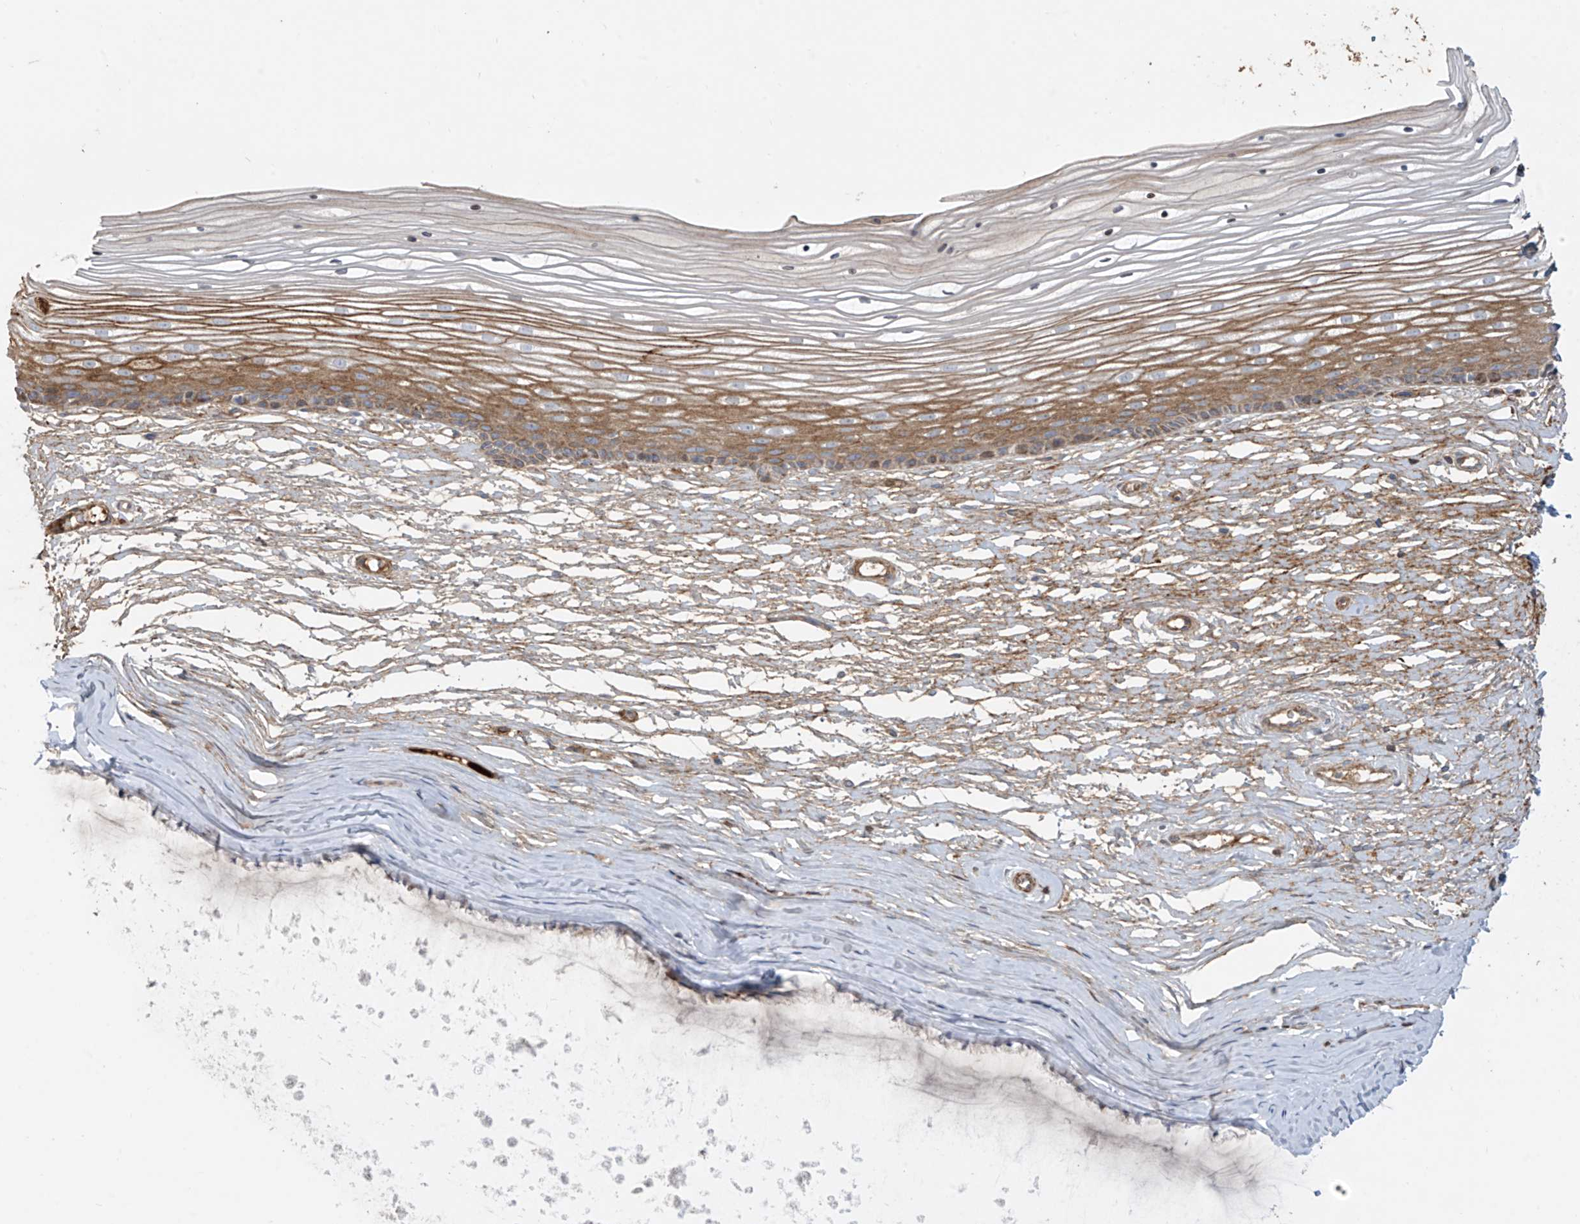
{"staining": {"intensity": "moderate", "quantity": ">75%", "location": "cytoplasmic/membranous"}, "tissue": "vagina", "cell_type": "Squamous epithelial cells", "image_type": "normal", "snomed": [{"axis": "morphology", "description": "Normal tissue, NOS"}, {"axis": "topography", "description": "Vagina"}, {"axis": "topography", "description": "Cervix"}], "caption": "This photomicrograph demonstrates benign vagina stained with immunohistochemistry (IHC) to label a protein in brown. The cytoplasmic/membranous of squamous epithelial cells show moderate positivity for the protein. Nuclei are counter-stained blue.", "gene": "ABTB1", "patient": {"sex": "female", "age": 40}}